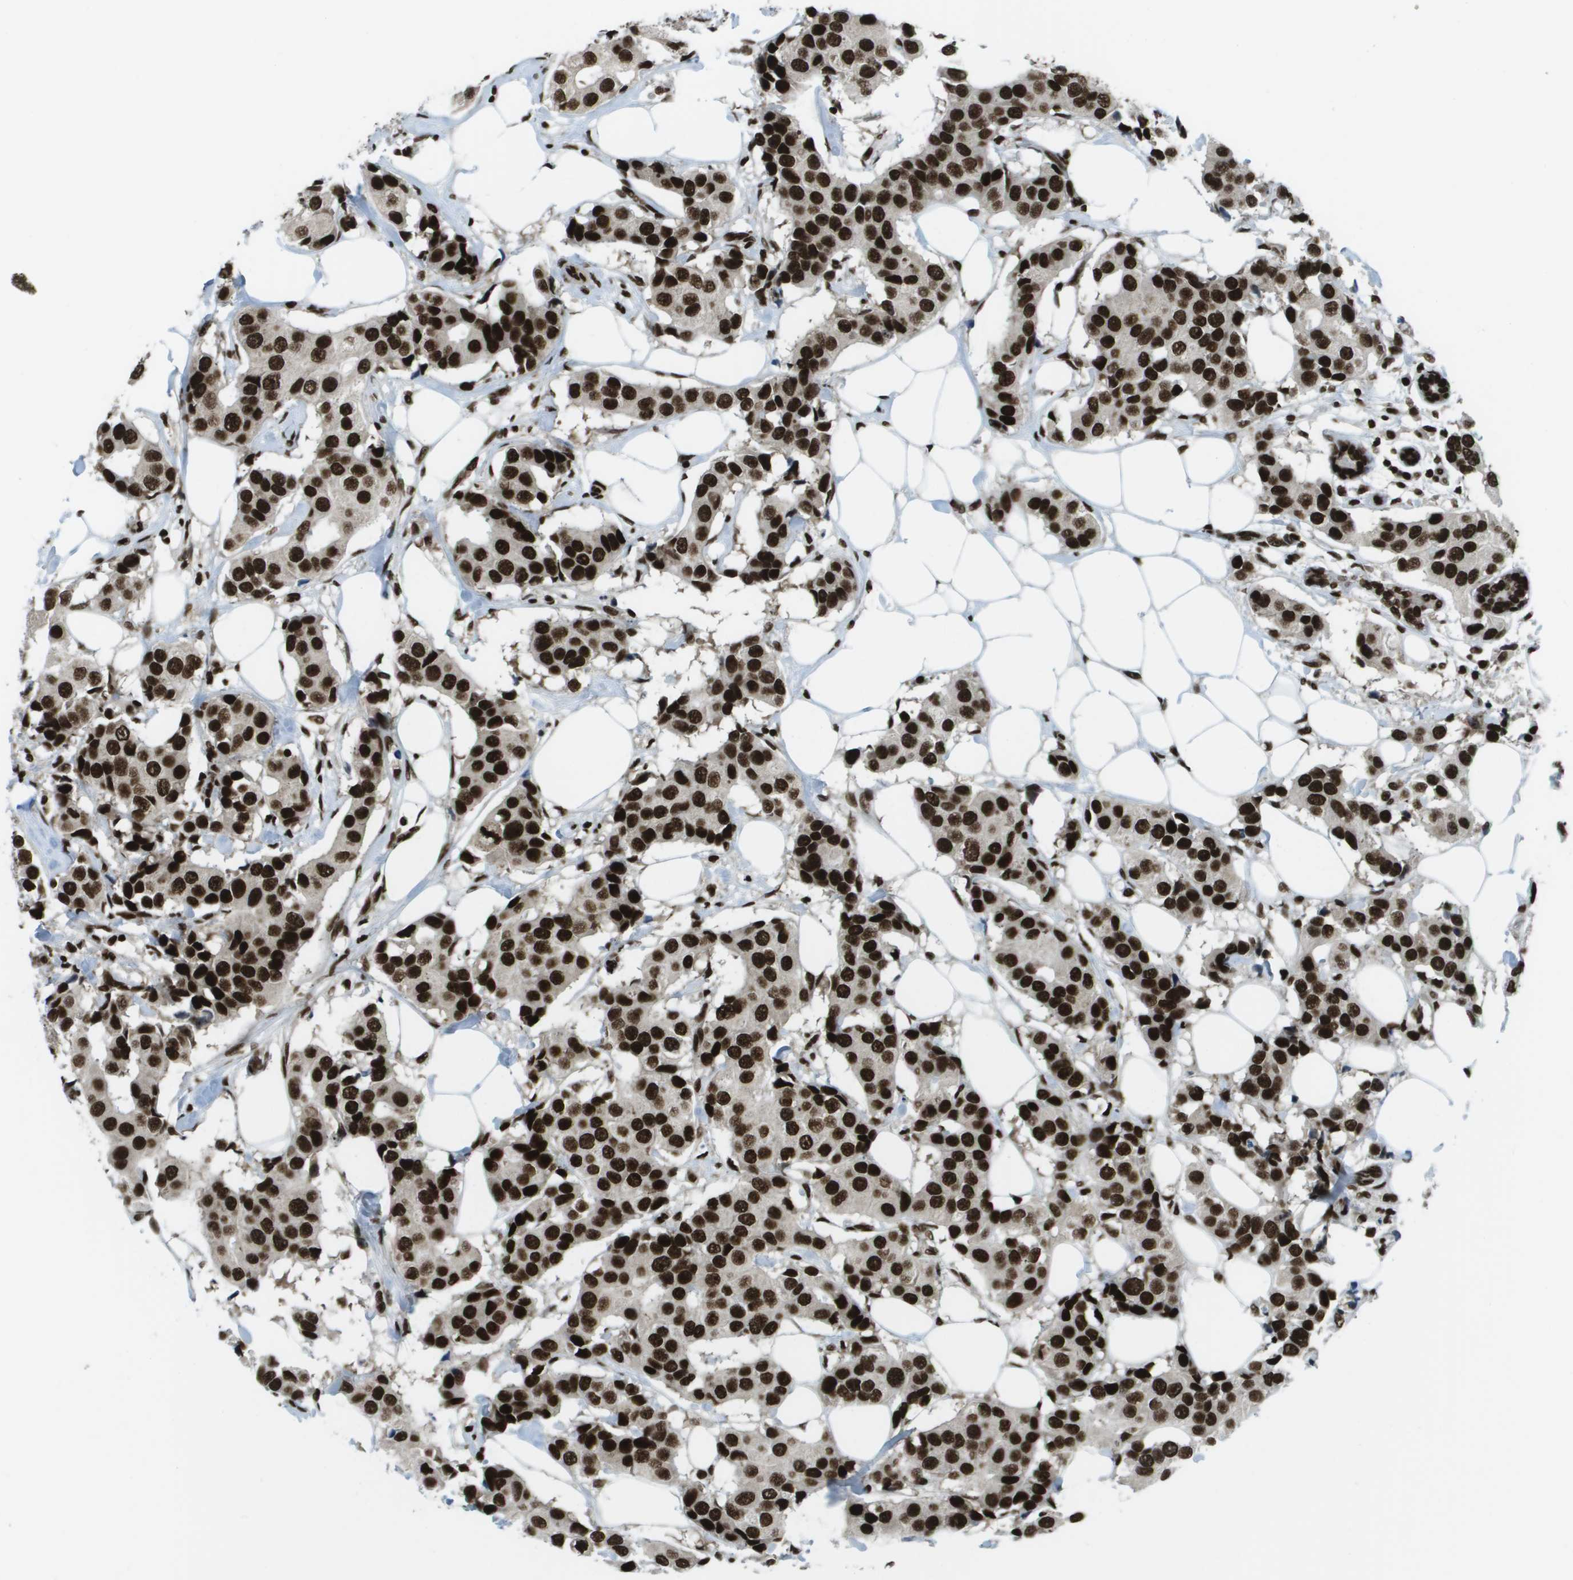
{"staining": {"intensity": "strong", "quantity": ">75%", "location": "nuclear"}, "tissue": "breast cancer", "cell_type": "Tumor cells", "image_type": "cancer", "snomed": [{"axis": "morphology", "description": "Normal tissue, NOS"}, {"axis": "morphology", "description": "Duct carcinoma"}, {"axis": "topography", "description": "Breast"}], "caption": "Tumor cells demonstrate strong nuclear expression in about >75% of cells in breast cancer (intraductal carcinoma).", "gene": "GLYR1", "patient": {"sex": "female", "age": 39}}